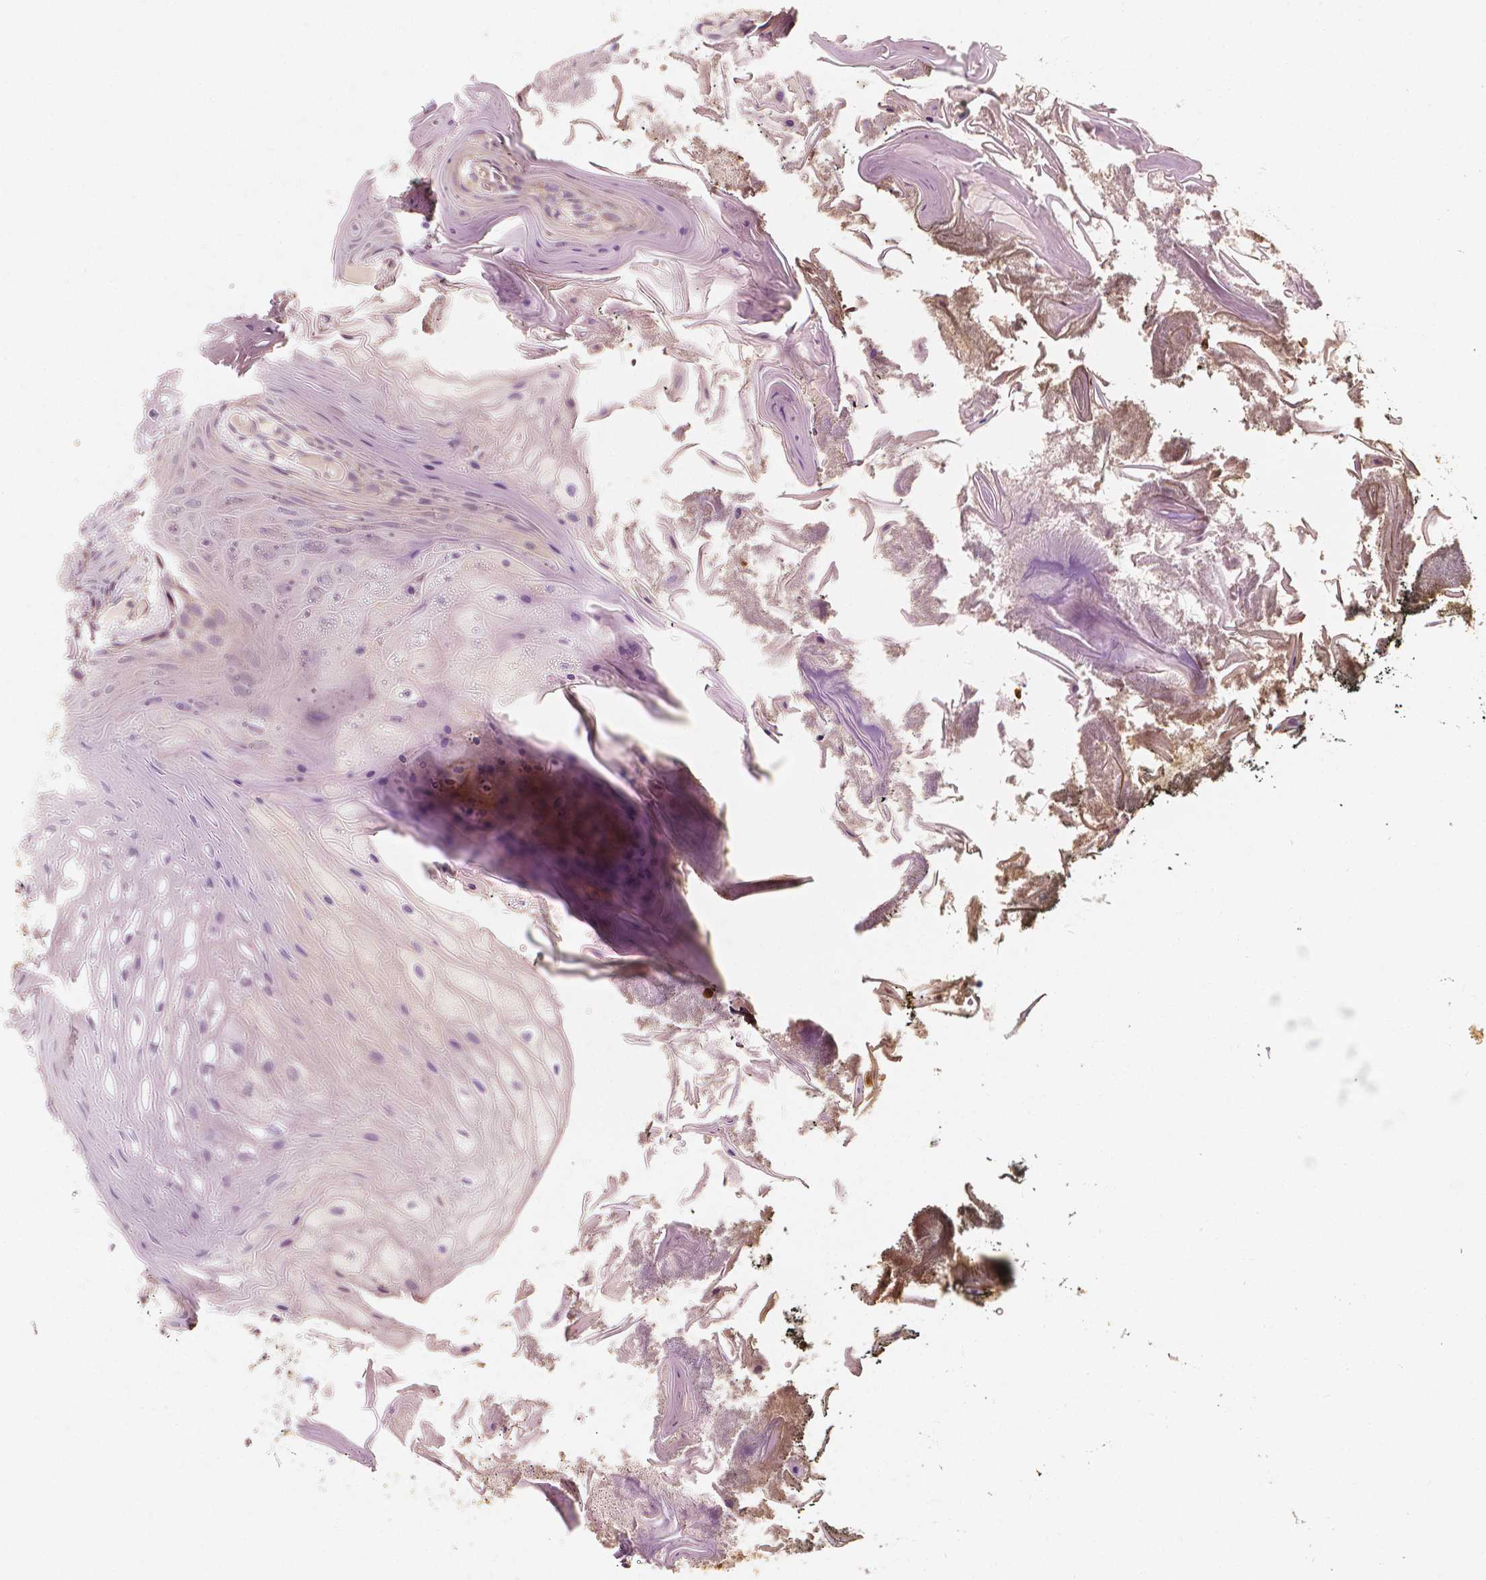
{"staining": {"intensity": "negative", "quantity": "none", "location": "none"}, "tissue": "oral mucosa", "cell_type": "Squamous epithelial cells", "image_type": "normal", "snomed": [{"axis": "morphology", "description": "Normal tissue, NOS"}, {"axis": "topography", "description": "Oral tissue"}], "caption": "This photomicrograph is of unremarkable oral mucosa stained with immunohistochemistry (IHC) to label a protein in brown with the nuclei are counter-stained blue. There is no staining in squamous epithelial cells. Brightfield microscopy of immunohistochemistry (IHC) stained with DAB (brown) and hematoxylin (blue), captured at high magnification.", "gene": "SHPK", "patient": {"sex": "male", "age": 9}}